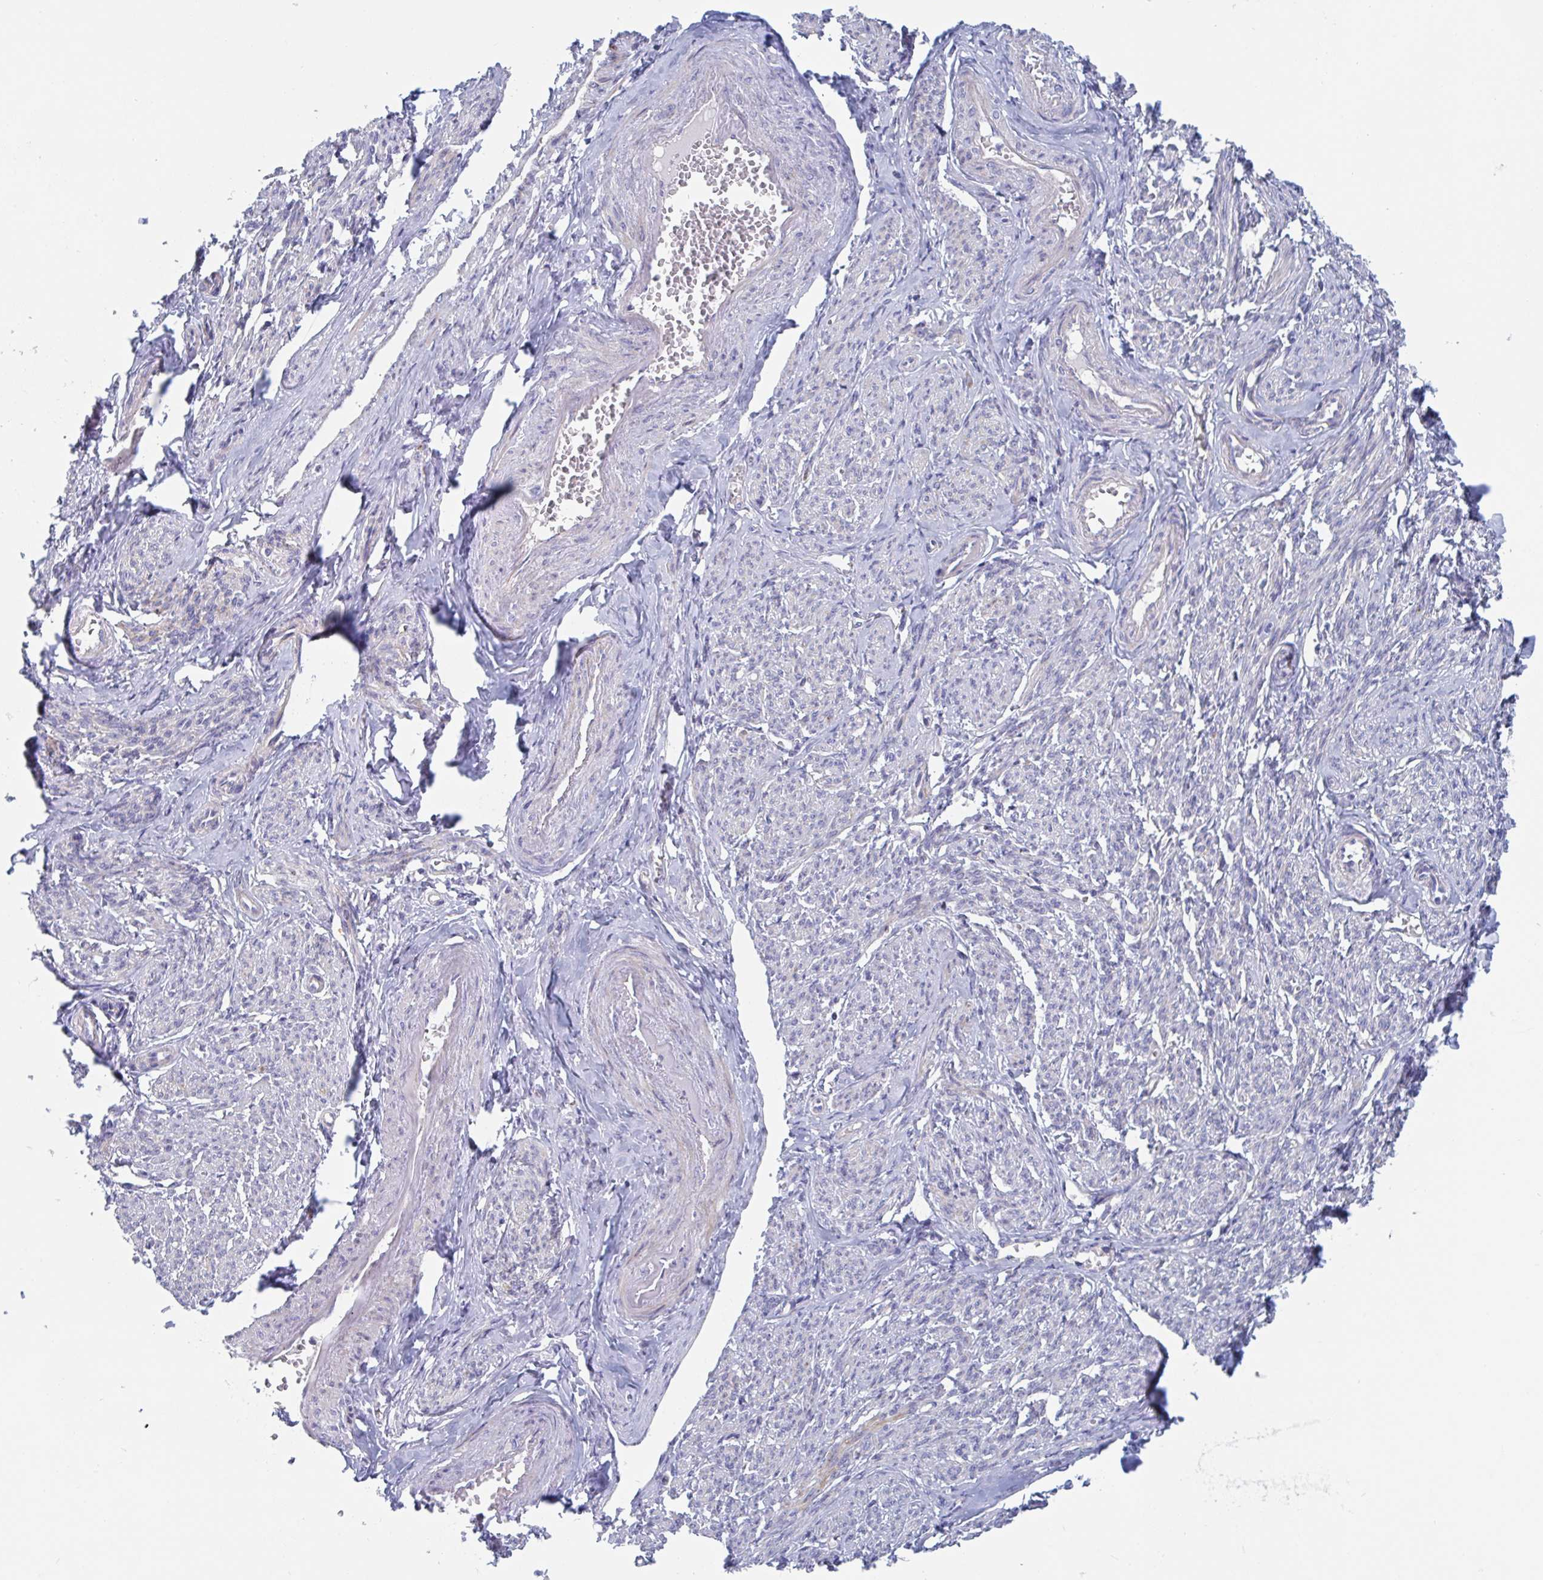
{"staining": {"intensity": "moderate", "quantity": "25%-75%", "location": "cytoplasmic/membranous"}, "tissue": "smooth muscle", "cell_type": "Smooth muscle cells", "image_type": "normal", "snomed": [{"axis": "morphology", "description": "Normal tissue, NOS"}, {"axis": "topography", "description": "Smooth muscle"}], "caption": "Moderate cytoplasmic/membranous expression is identified in about 25%-75% of smooth muscle cells in normal smooth muscle. (DAB (3,3'-diaminobenzidine) IHC with brightfield microscopy, high magnification).", "gene": "MRPL53", "patient": {"sex": "female", "age": 65}}